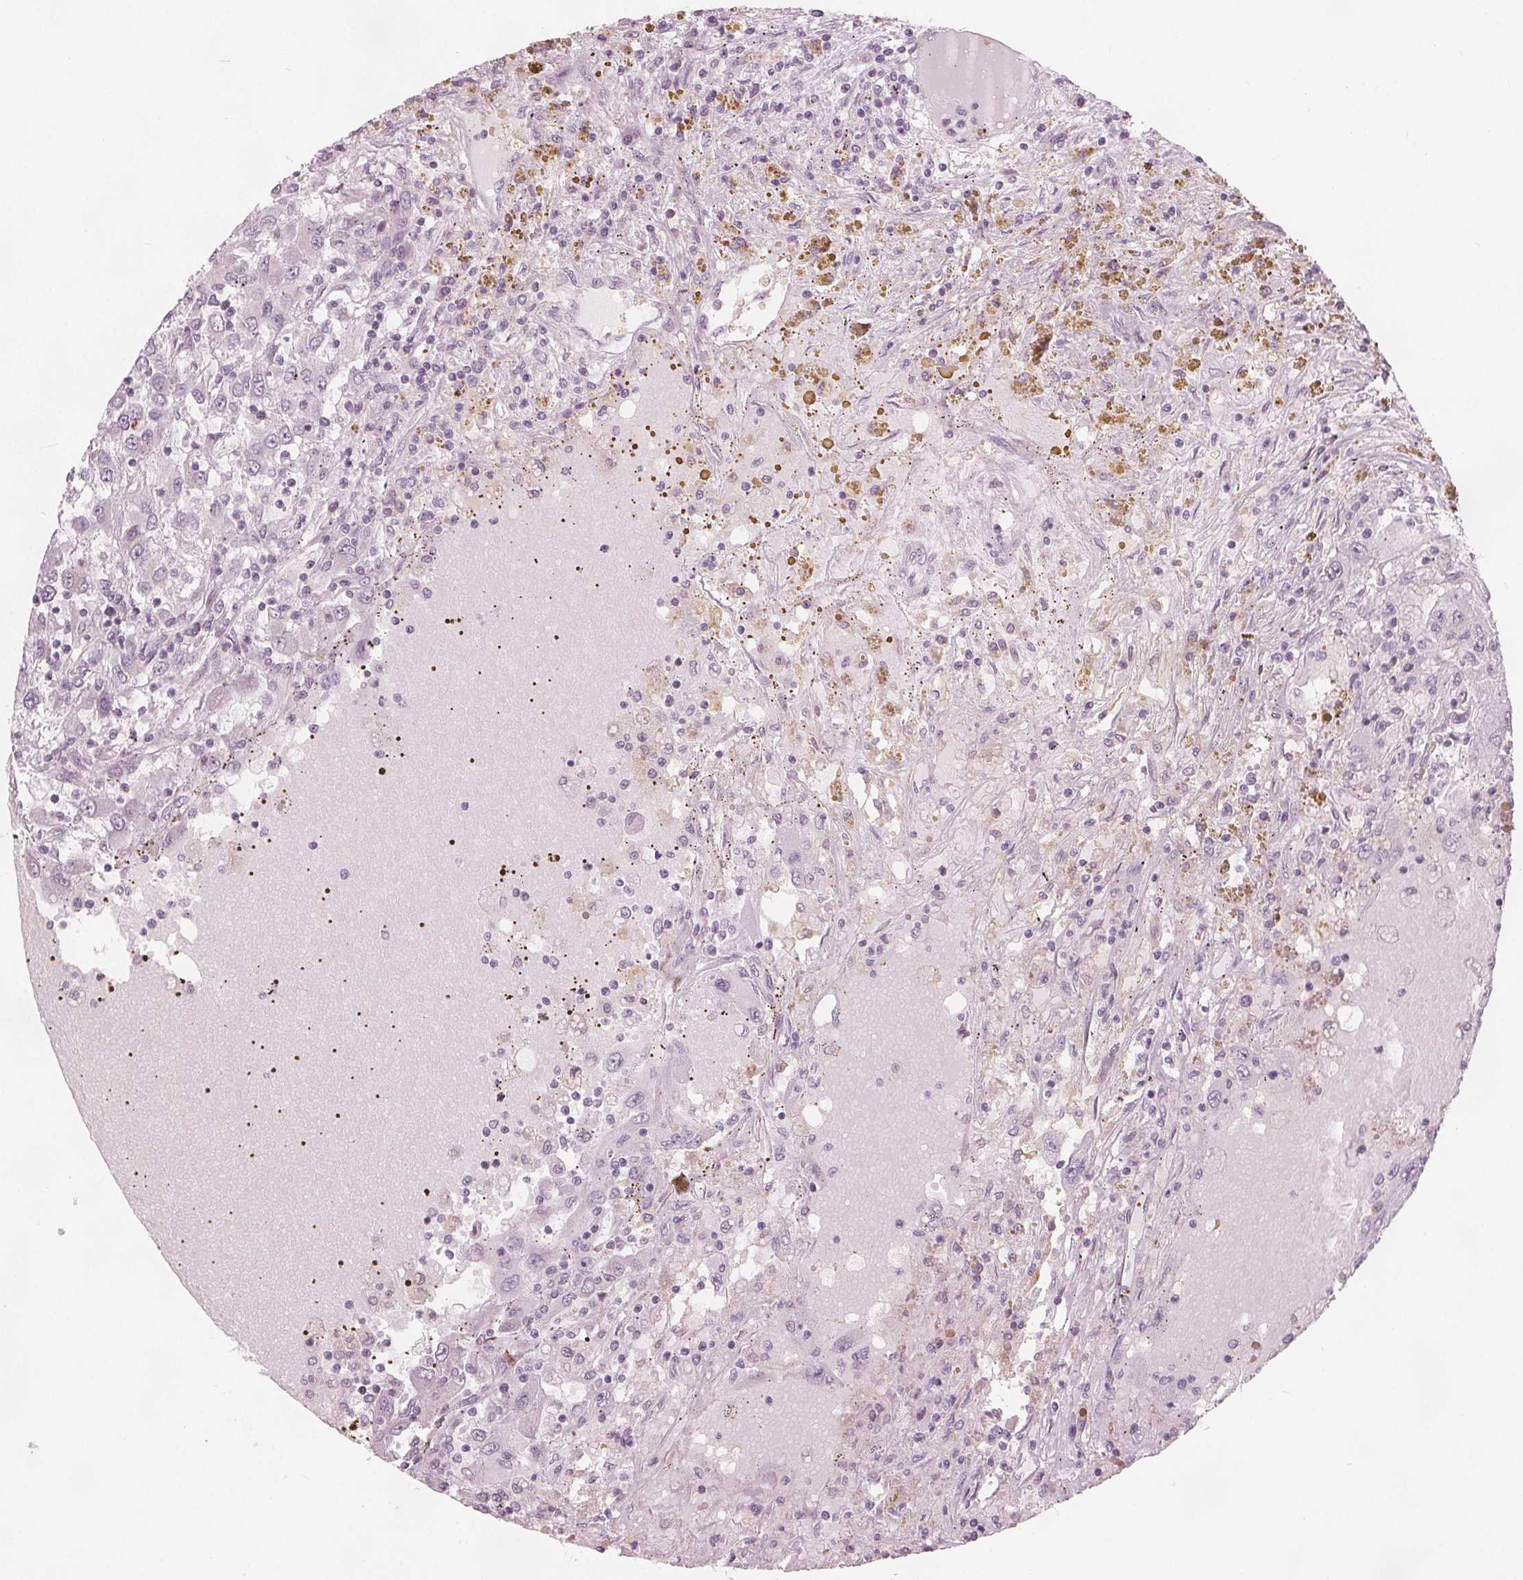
{"staining": {"intensity": "negative", "quantity": "none", "location": "none"}, "tissue": "renal cancer", "cell_type": "Tumor cells", "image_type": "cancer", "snomed": [{"axis": "morphology", "description": "Adenocarcinoma, NOS"}, {"axis": "topography", "description": "Kidney"}], "caption": "The photomicrograph demonstrates no staining of tumor cells in adenocarcinoma (renal).", "gene": "BRSK1", "patient": {"sex": "female", "age": 67}}